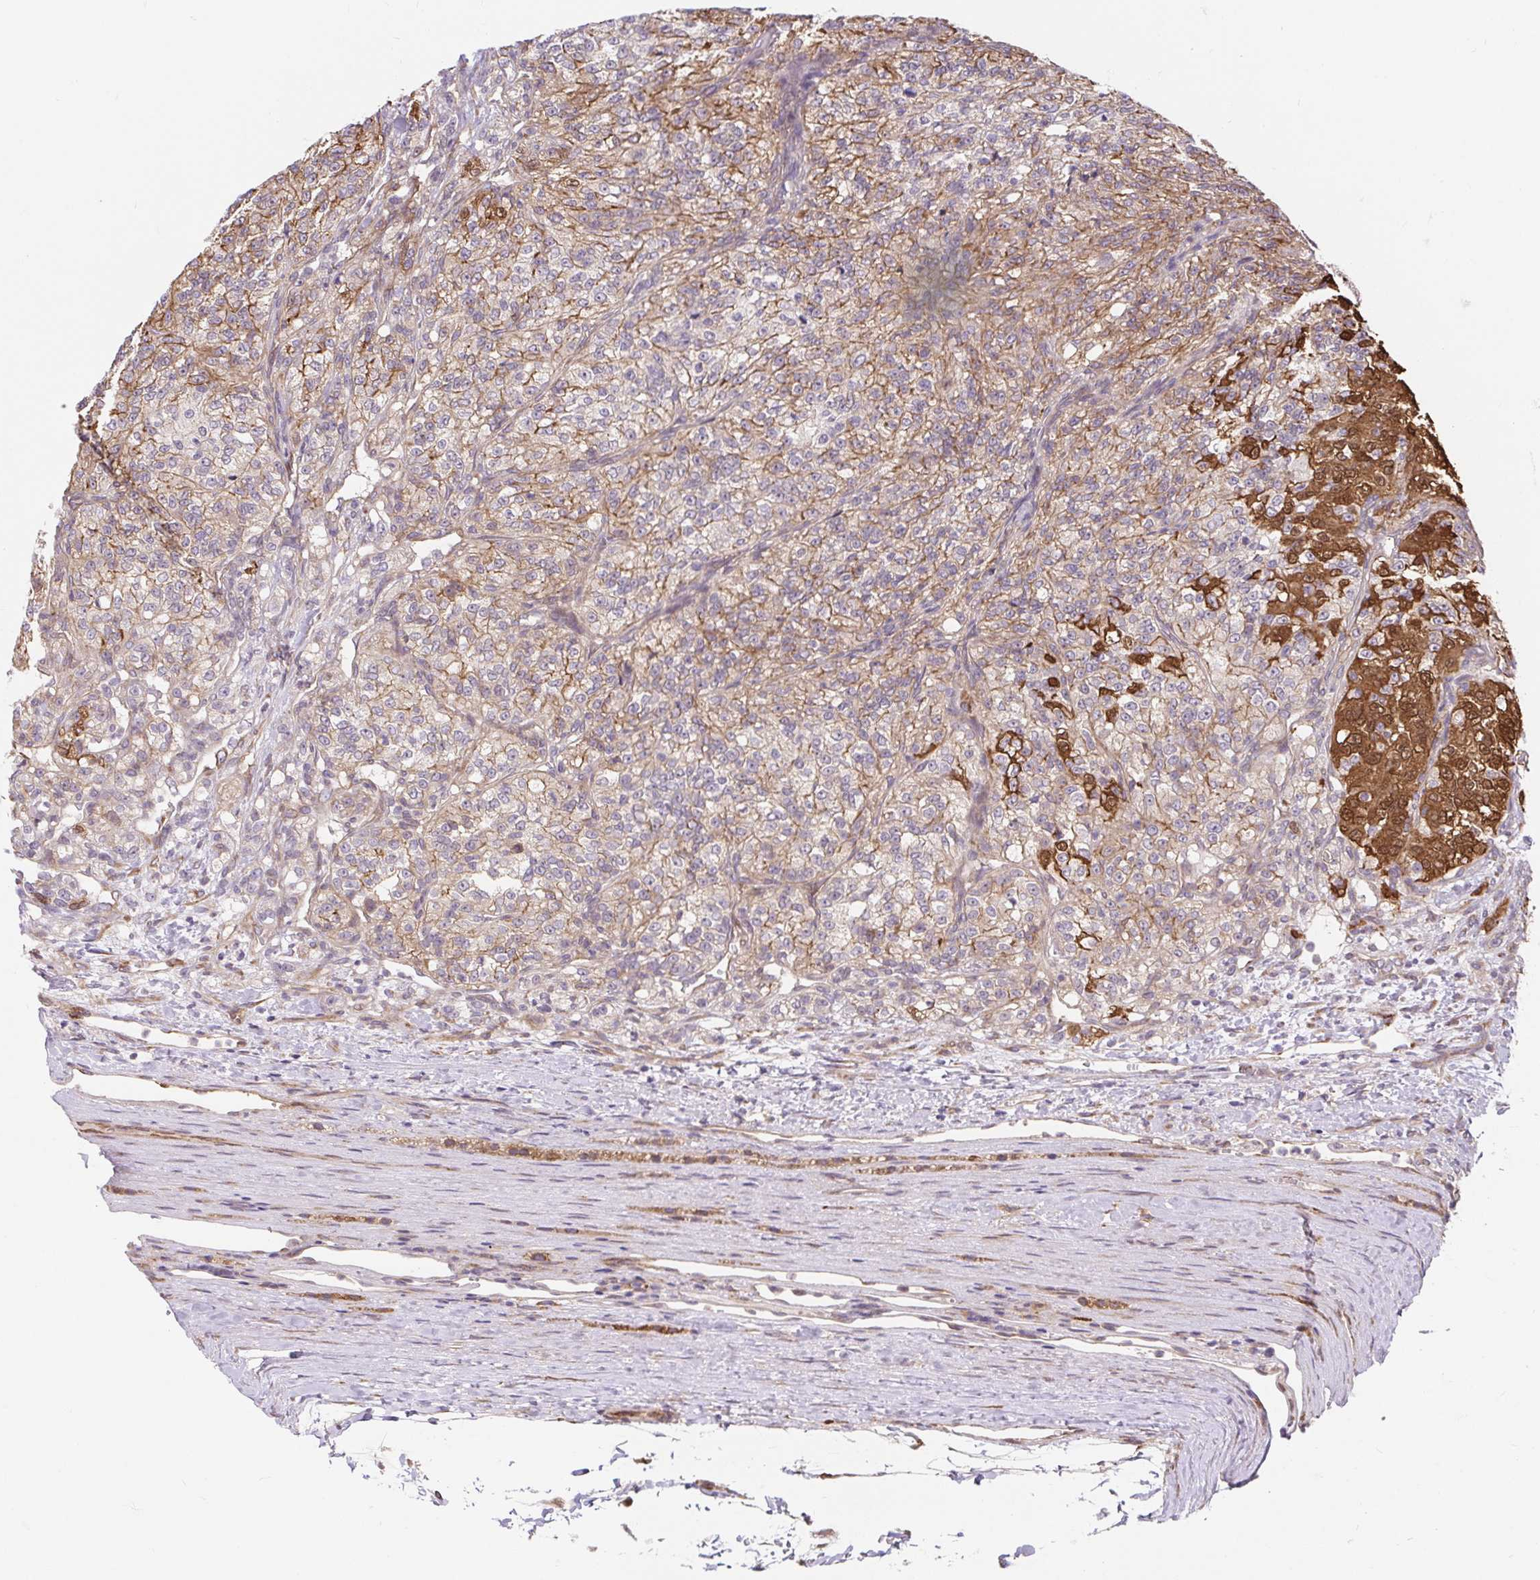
{"staining": {"intensity": "weak", "quantity": "25%-75%", "location": "cytoplasmic/membranous"}, "tissue": "renal cancer", "cell_type": "Tumor cells", "image_type": "cancer", "snomed": [{"axis": "morphology", "description": "Adenocarcinoma, NOS"}, {"axis": "topography", "description": "Kidney"}], "caption": "Immunohistochemical staining of human renal cancer exhibits low levels of weak cytoplasmic/membranous positivity in about 25%-75% of tumor cells. (DAB IHC with brightfield microscopy, high magnification).", "gene": "LYPD5", "patient": {"sex": "female", "age": 63}}